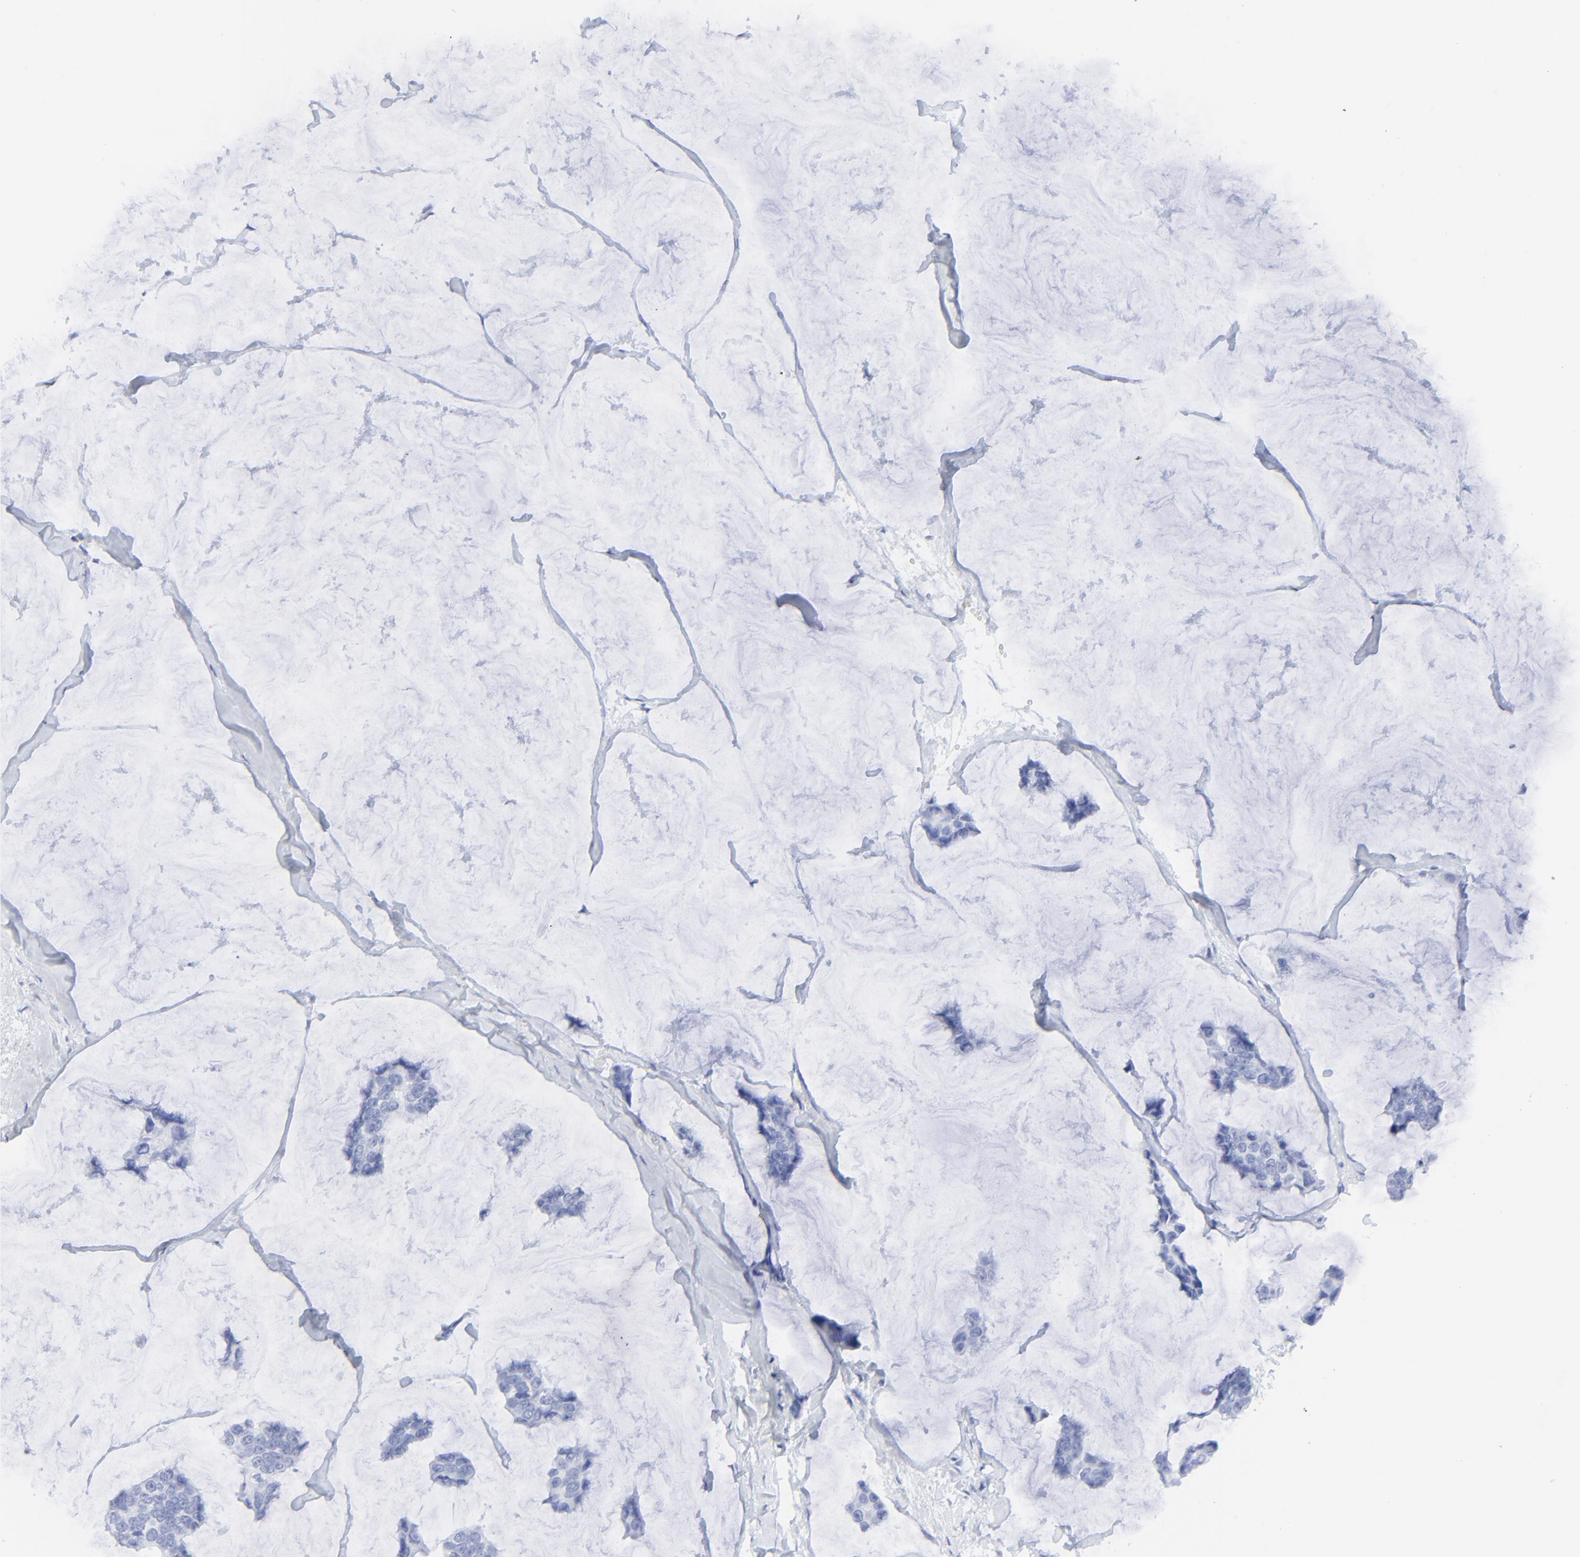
{"staining": {"intensity": "negative", "quantity": "none", "location": "none"}, "tissue": "breast cancer", "cell_type": "Tumor cells", "image_type": "cancer", "snomed": [{"axis": "morphology", "description": "Normal tissue, NOS"}, {"axis": "morphology", "description": "Duct carcinoma"}, {"axis": "topography", "description": "Breast"}], "caption": "This is an IHC micrograph of invasive ductal carcinoma (breast). There is no staining in tumor cells.", "gene": "LCK", "patient": {"sex": "female", "age": 50}}